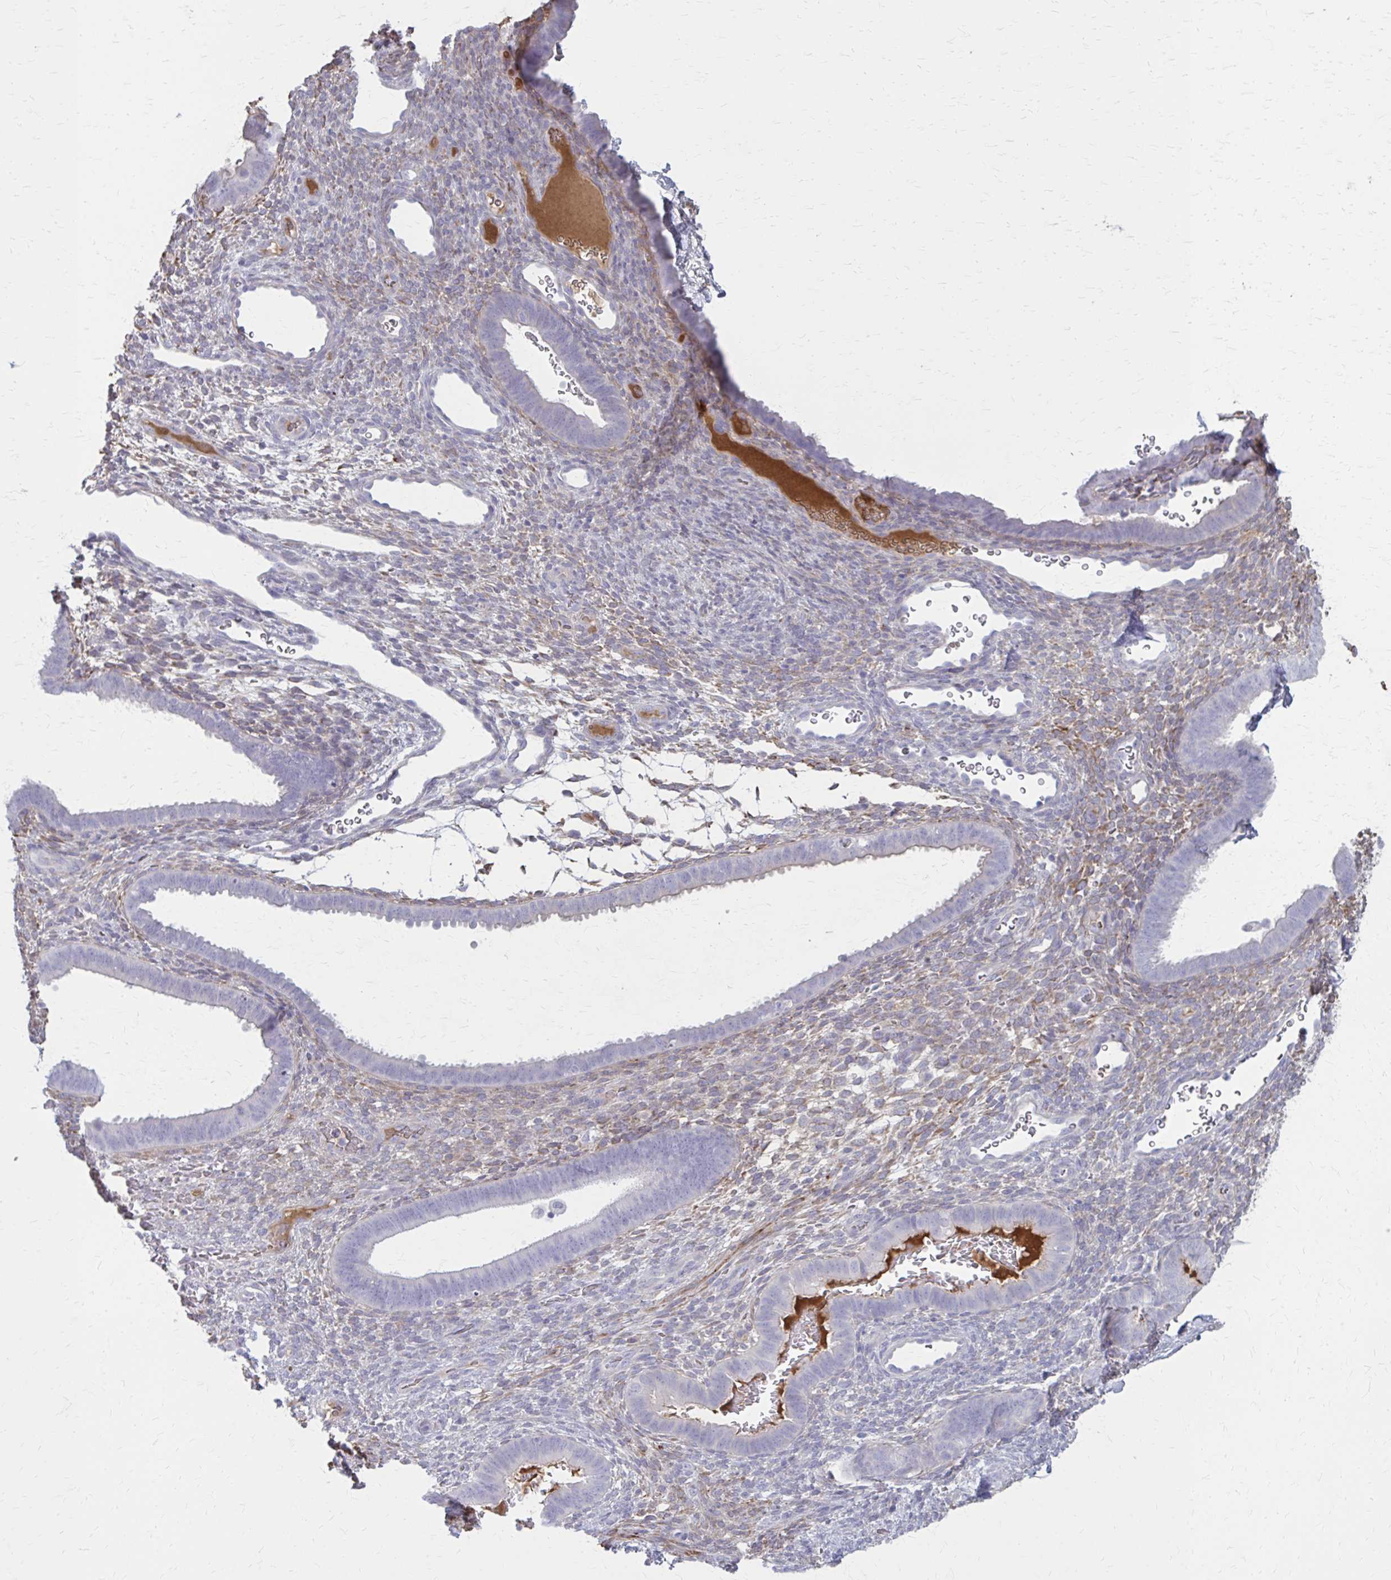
{"staining": {"intensity": "weak", "quantity": "<25%", "location": "cytoplasmic/membranous"}, "tissue": "endometrium", "cell_type": "Cells in endometrial stroma", "image_type": "normal", "snomed": [{"axis": "morphology", "description": "Normal tissue, NOS"}, {"axis": "topography", "description": "Endometrium"}], "caption": "Endometrium stained for a protein using immunohistochemistry reveals no positivity cells in endometrial stroma.", "gene": "SERPIND1", "patient": {"sex": "female", "age": 34}}